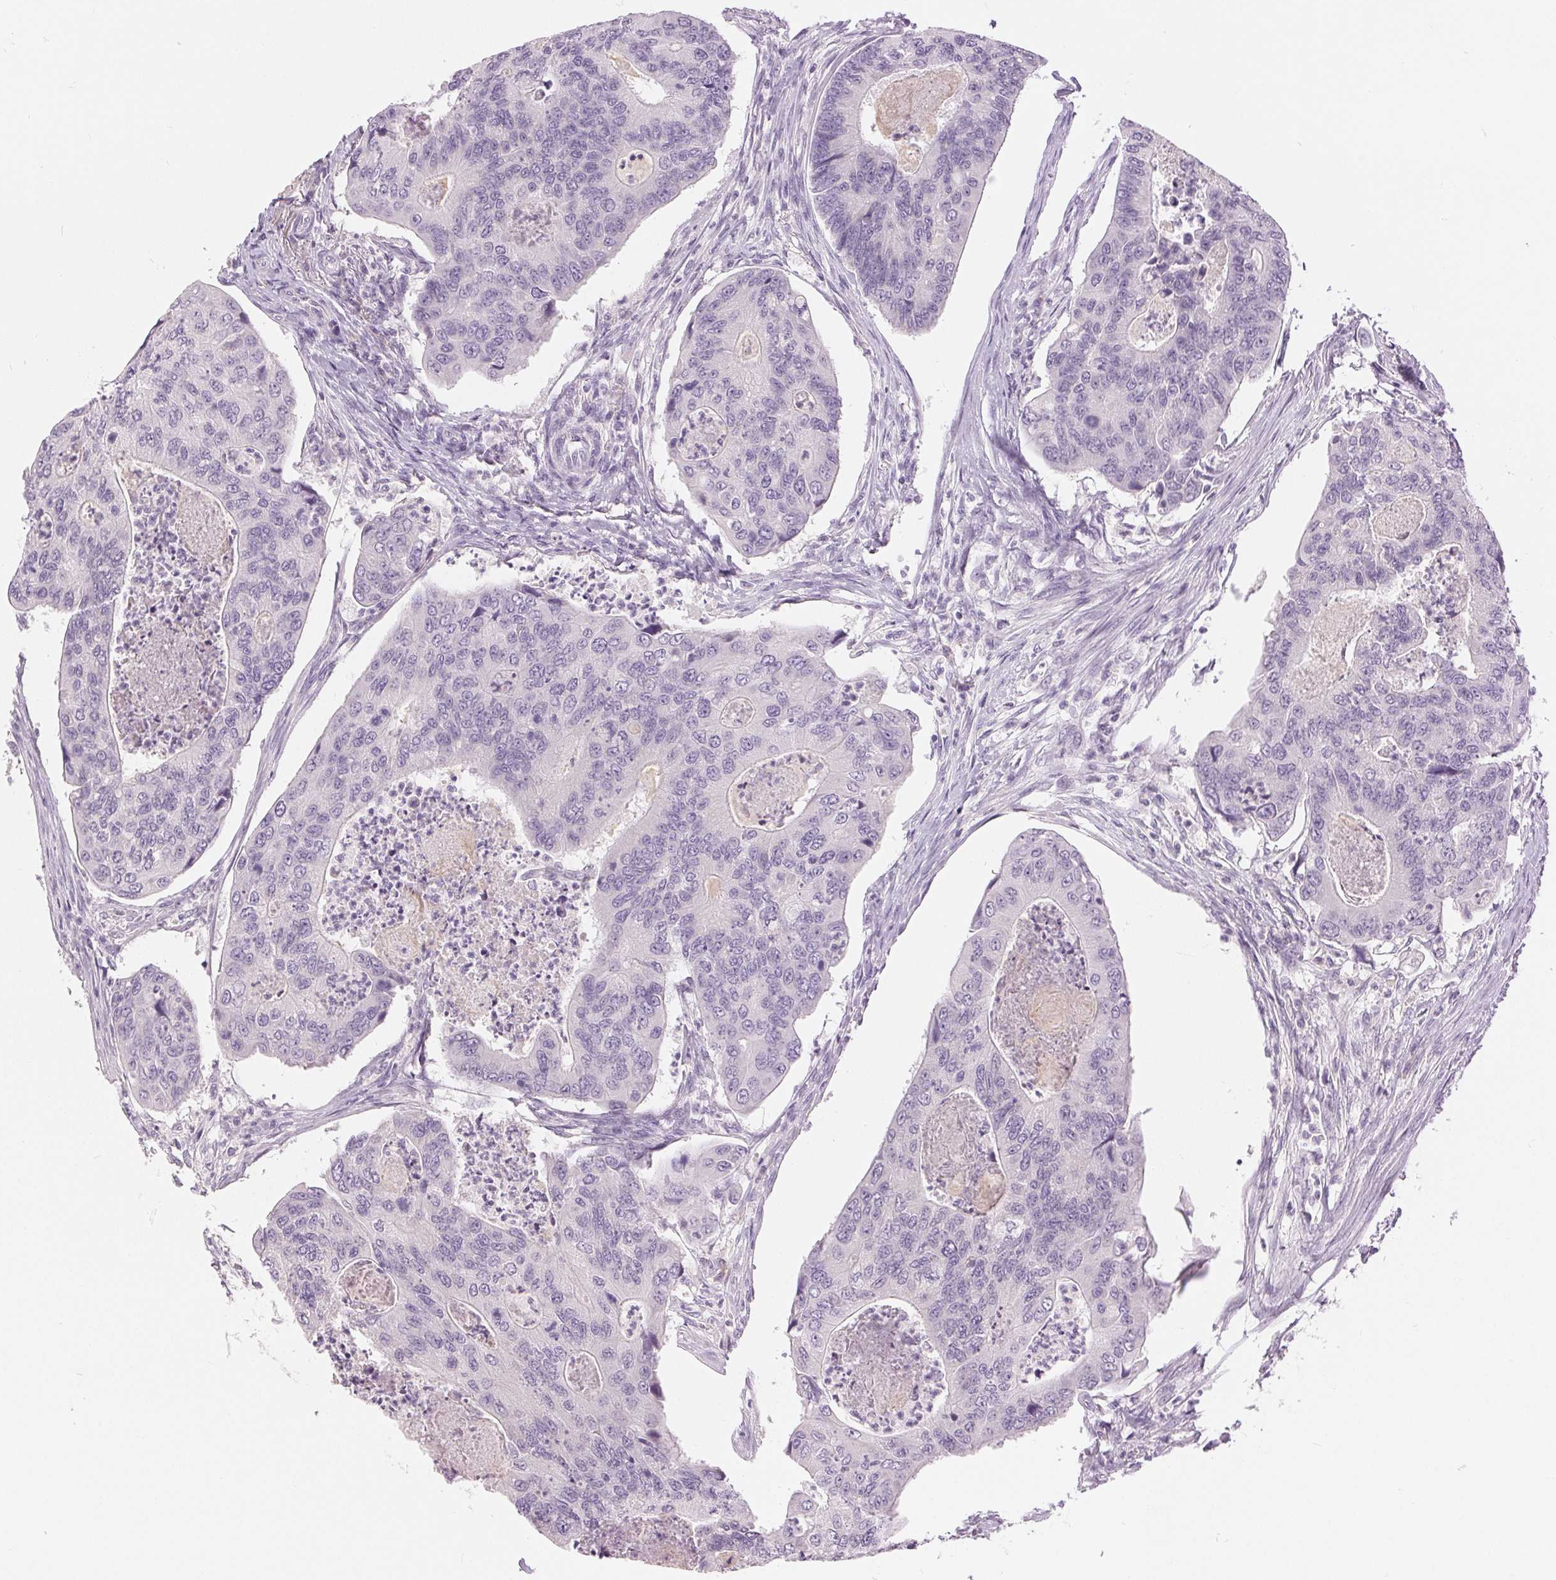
{"staining": {"intensity": "negative", "quantity": "none", "location": "none"}, "tissue": "colorectal cancer", "cell_type": "Tumor cells", "image_type": "cancer", "snomed": [{"axis": "morphology", "description": "Adenocarcinoma, NOS"}, {"axis": "topography", "description": "Colon"}], "caption": "Protein analysis of colorectal cancer shows no significant positivity in tumor cells. Brightfield microscopy of IHC stained with DAB (3,3'-diaminobenzidine) (brown) and hematoxylin (blue), captured at high magnification.", "gene": "DSG3", "patient": {"sex": "female", "age": 67}}